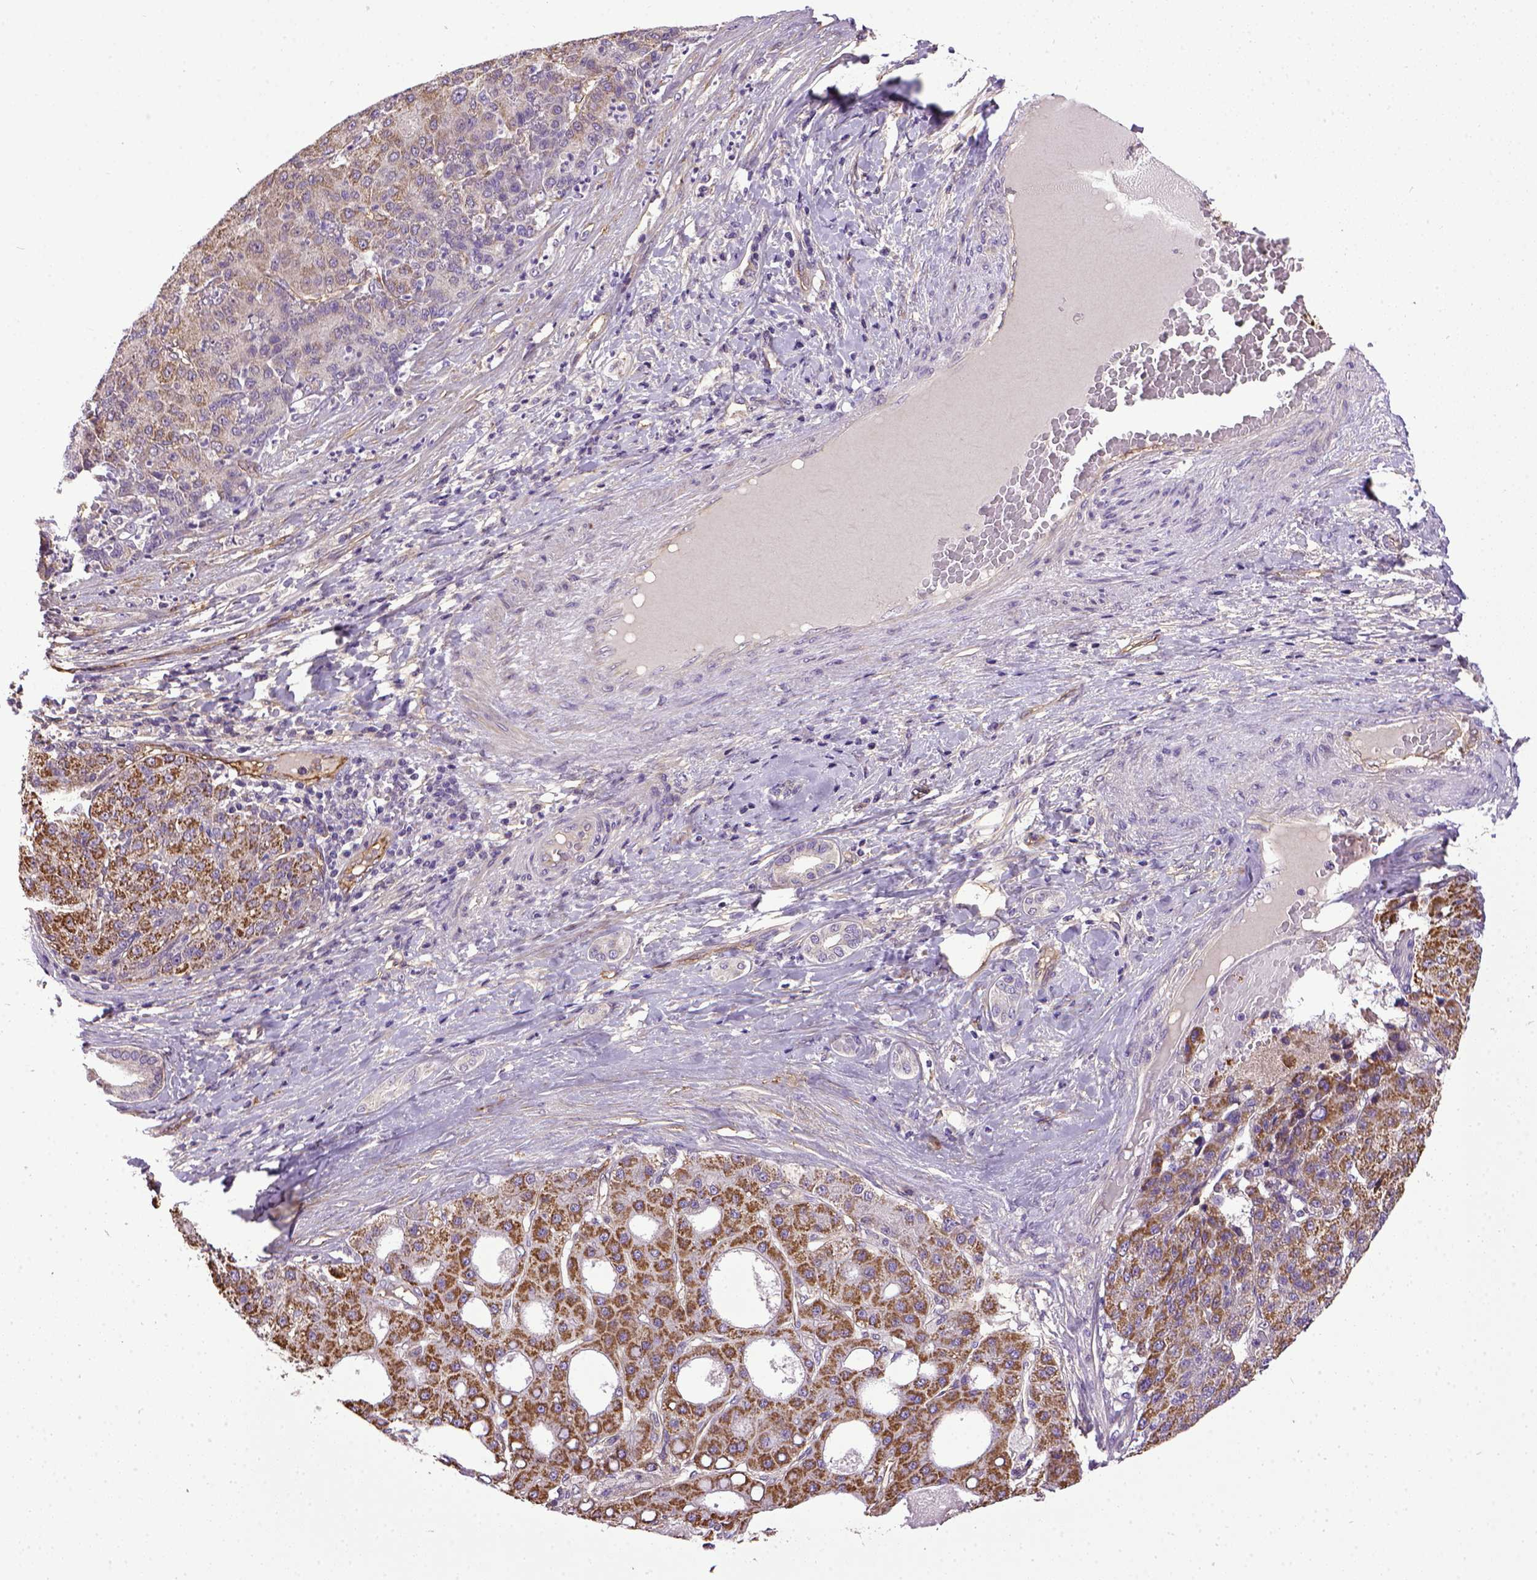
{"staining": {"intensity": "moderate", "quantity": ">75%", "location": "cytoplasmic/membranous"}, "tissue": "liver cancer", "cell_type": "Tumor cells", "image_type": "cancer", "snomed": [{"axis": "morphology", "description": "Carcinoma, Hepatocellular, NOS"}, {"axis": "topography", "description": "Liver"}], "caption": "This is a micrograph of immunohistochemistry staining of liver cancer, which shows moderate staining in the cytoplasmic/membranous of tumor cells.", "gene": "ENG", "patient": {"sex": "male", "age": 65}}